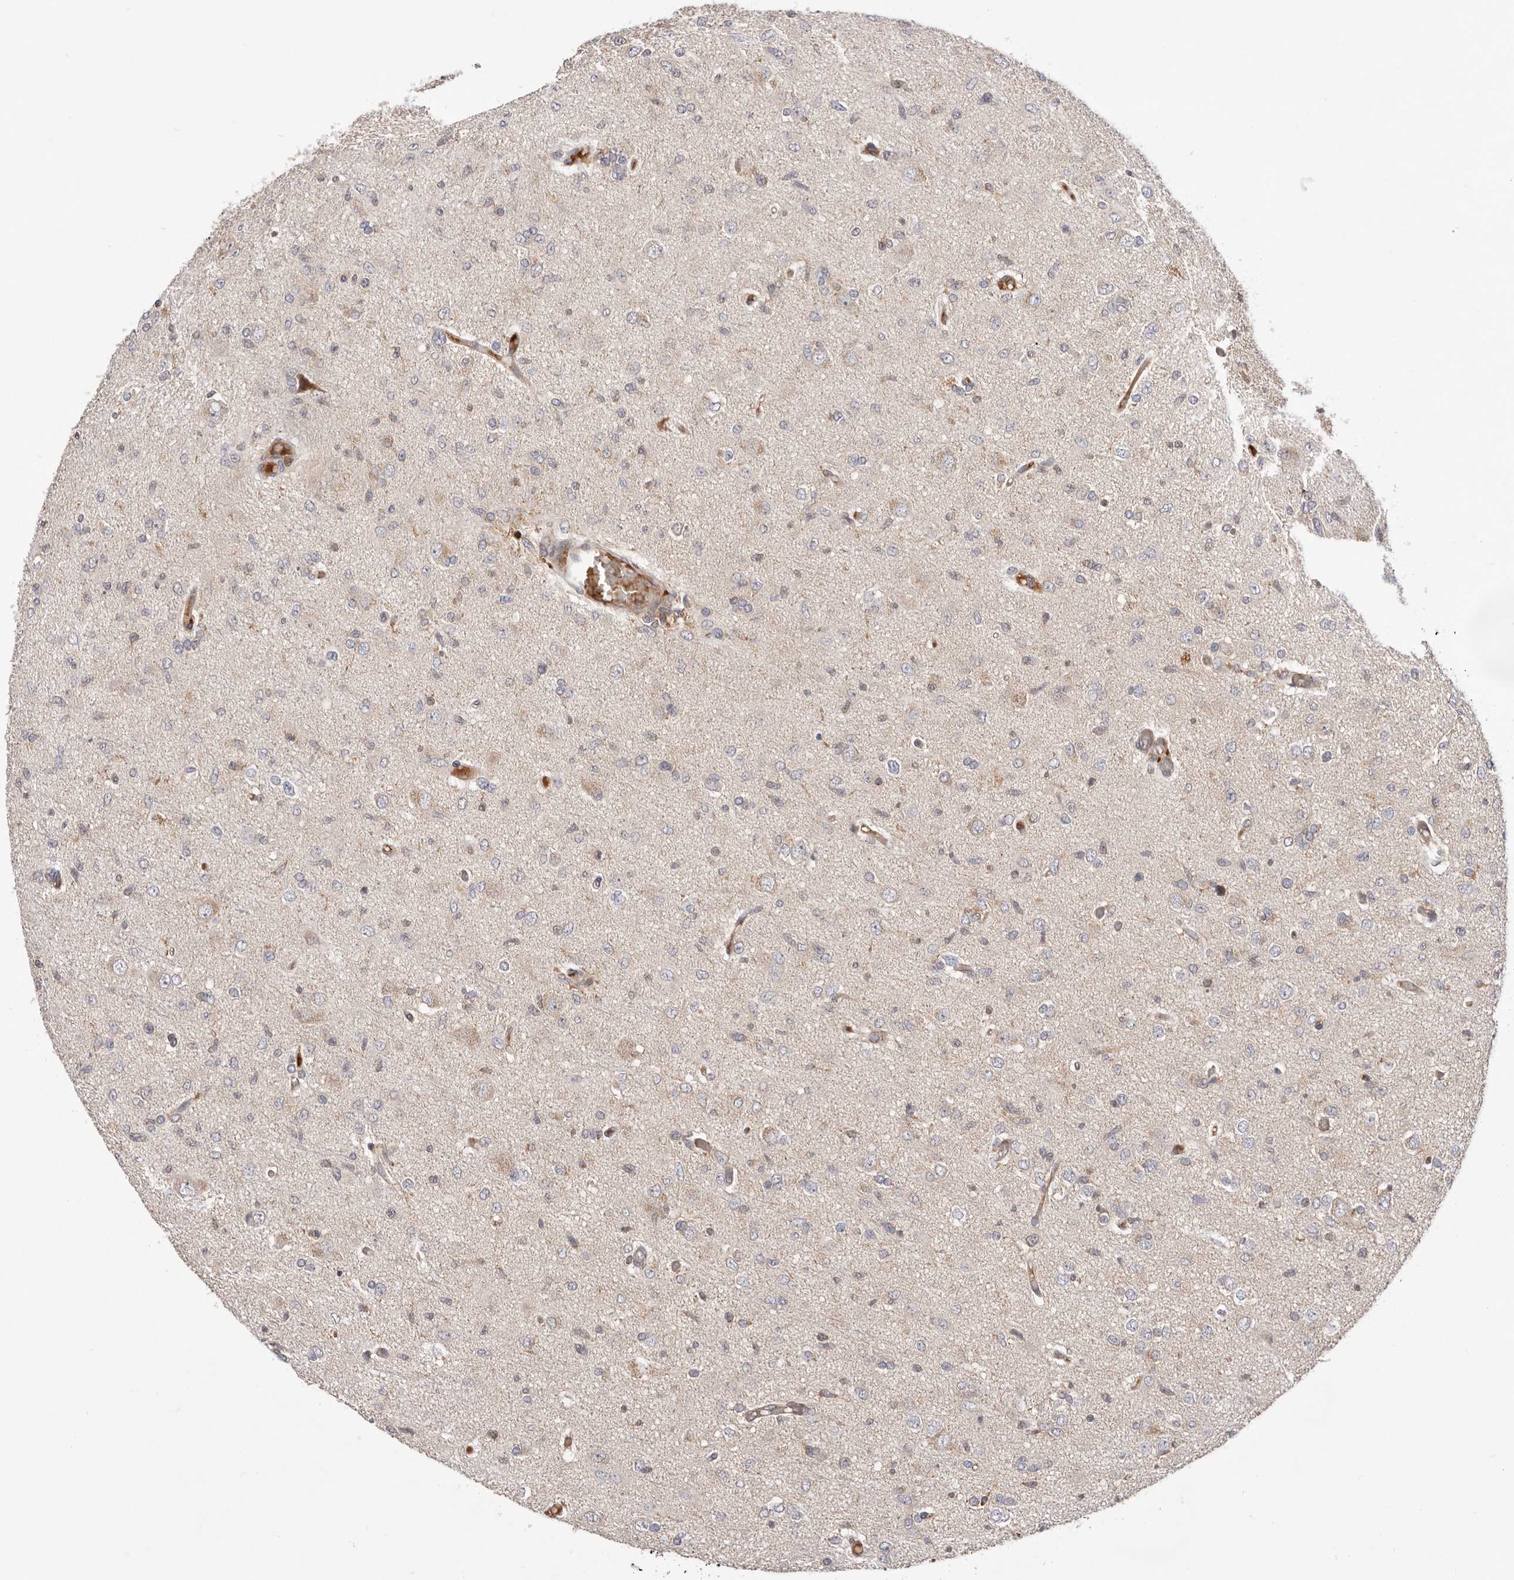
{"staining": {"intensity": "negative", "quantity": "none", "location": "none"}, "tissue": "glioma", "cell_type": "Tumor cells", "image_type": "cancer", "snomed": [{"axis": "morphology", "description": "Glioma, malignant, High grade"}, {"axis": "topography", "description": "Brain"}], "caption": "Glioma stained for a protein using IHC shows no staining tumor cells.", "gene": "RNF213", "patient": {"sex": "female", "age": 59}}